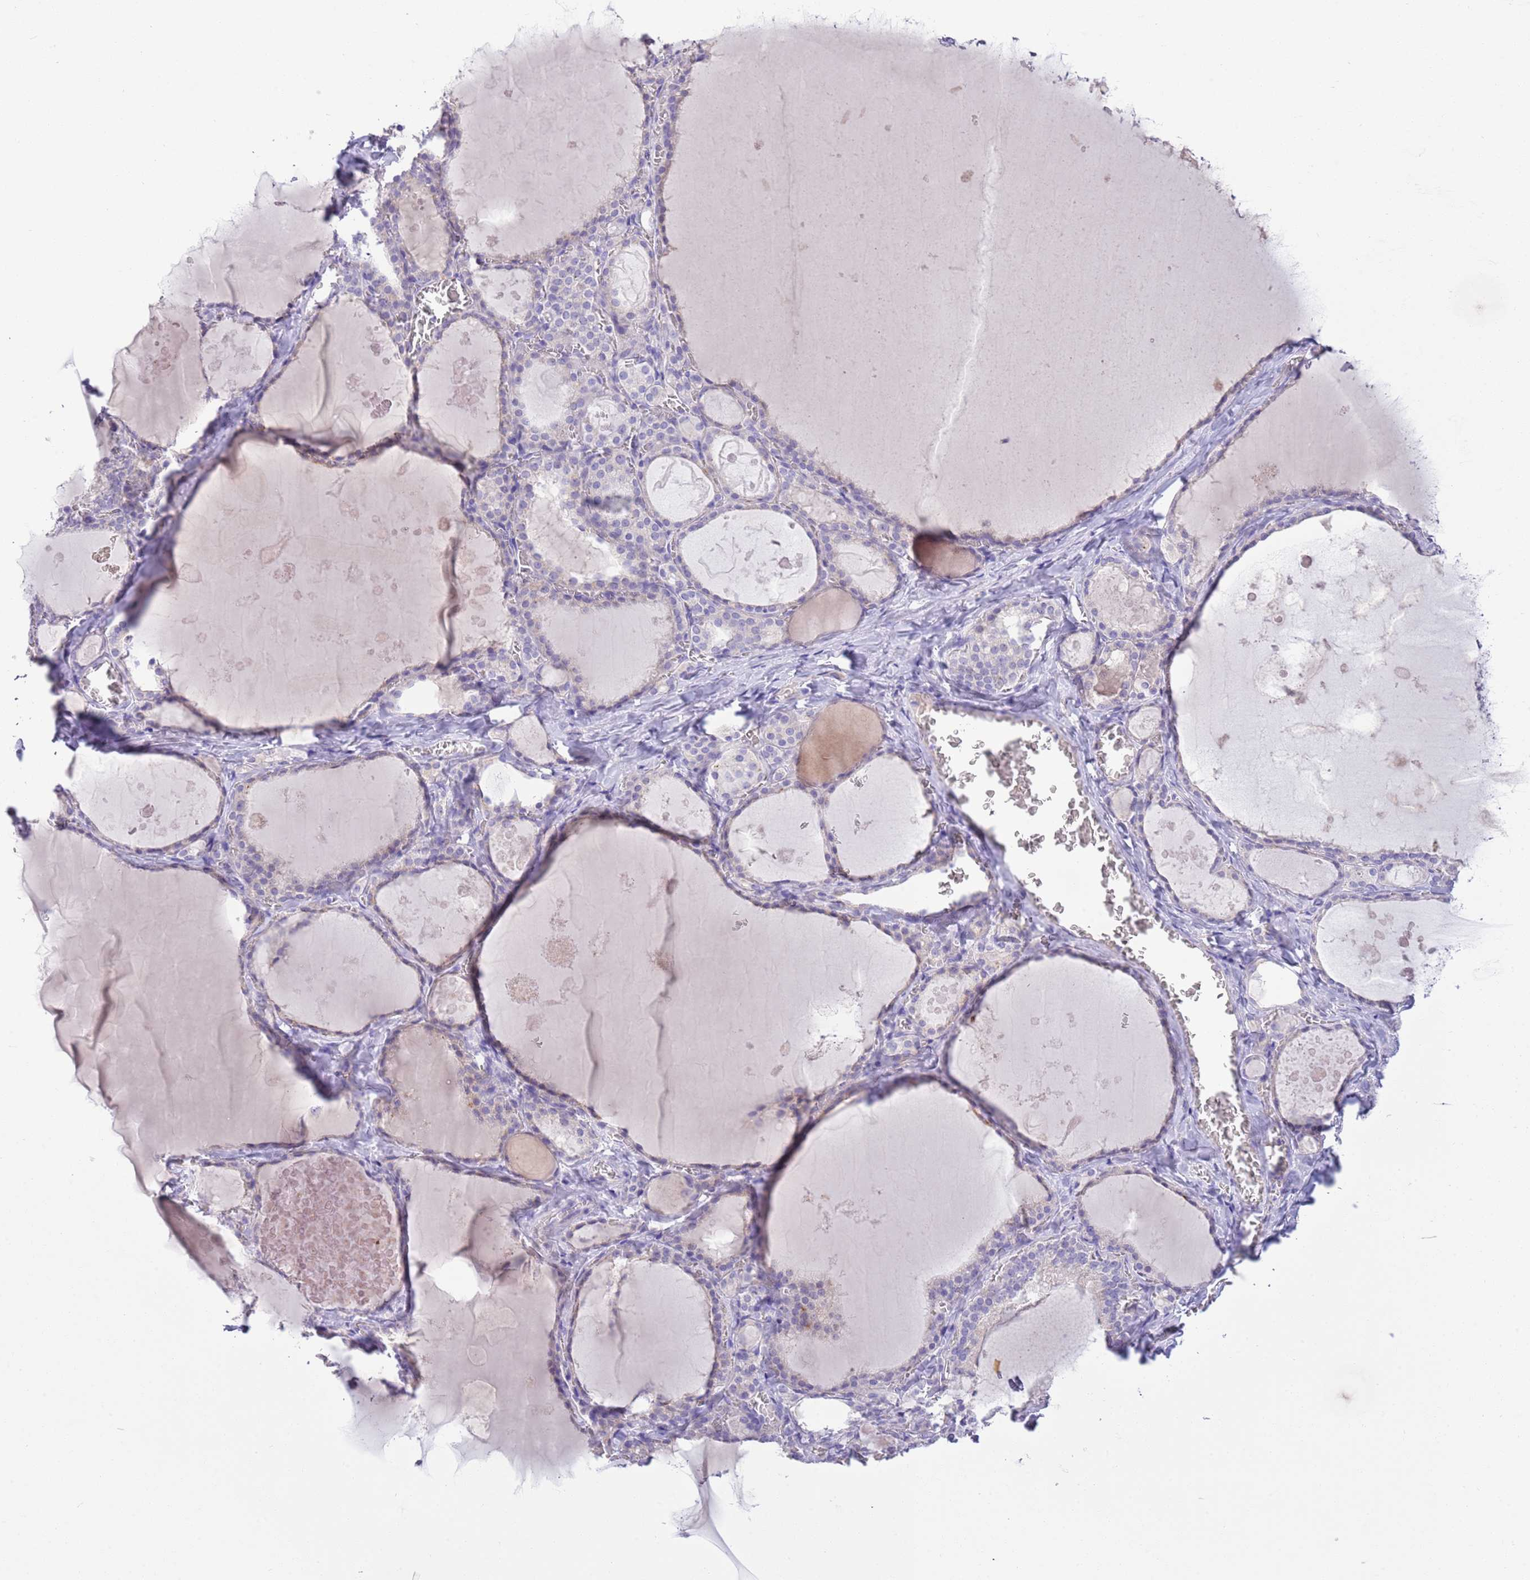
{"staining": {"intensity": "negative", "quantity": "none", "location": "none"}, "tissue": "thyroid gland", "cell_type": "Glandular cells", "image_type": "normal", "snomed": [{"axis": "morphology", "description": "Normal tissue, NOS"}, {"axis": "topography", "description": "Thyroid gland"}], "caption": "The IHC micrograph has no significant expression in glandular cells of thyroid gland. (DAB IHC visualized using brightfield microscopy, high magnification).", "gene": "SFTPA1", "patient": {"sex": "male", "age": 56}}